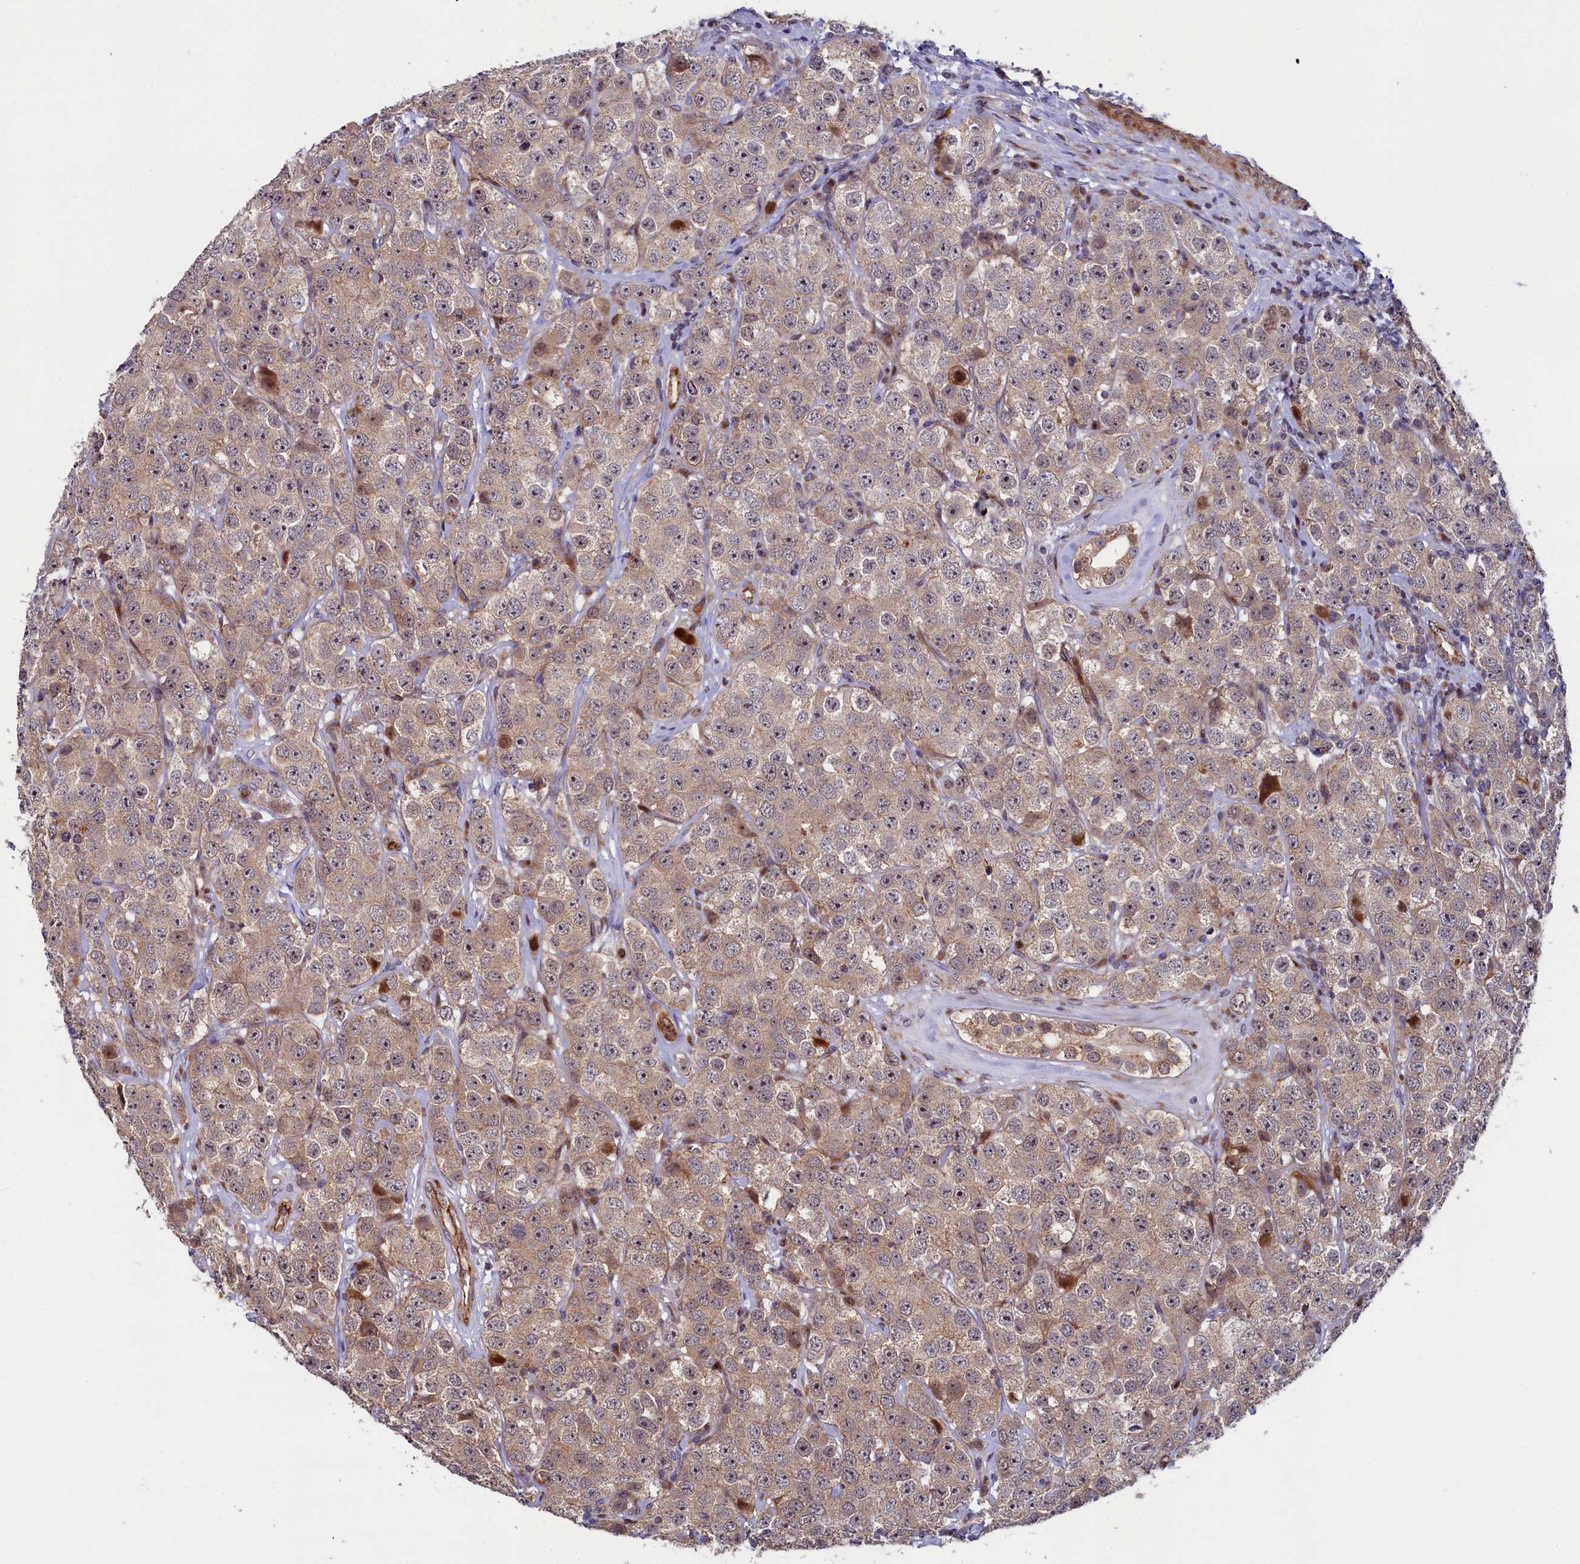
{"staining": {"intensity": "weak", "quantity": ">75%", "location": "cytoplasmic/membranous"}, "tissue": "testis cancer", "cell_type": "Tumor cells", "image_type": "cancer", "snomed": [{"axis": "morphology", "description": "Seminoma, NOS"}, {"axis": "topography", "description": "Testis"}], "caption": "High-magnification brightfield microscopy of testis cancer stained with DAB (3,3'-diaminobenzidine) (brown) and counterstained with hematoxylin (blue). tumor cells exhibit weak cytoplasmic/membranous staining is identified in approximately>75% of cells. Using DAB (3,3'-diaminobenzidine) (brown) and hematoxylin (blue) stains, captured at high magnification using brightfield microscopy.", "gene": "PIK3C3", "patient": {"sex": "male", "age": 28}}